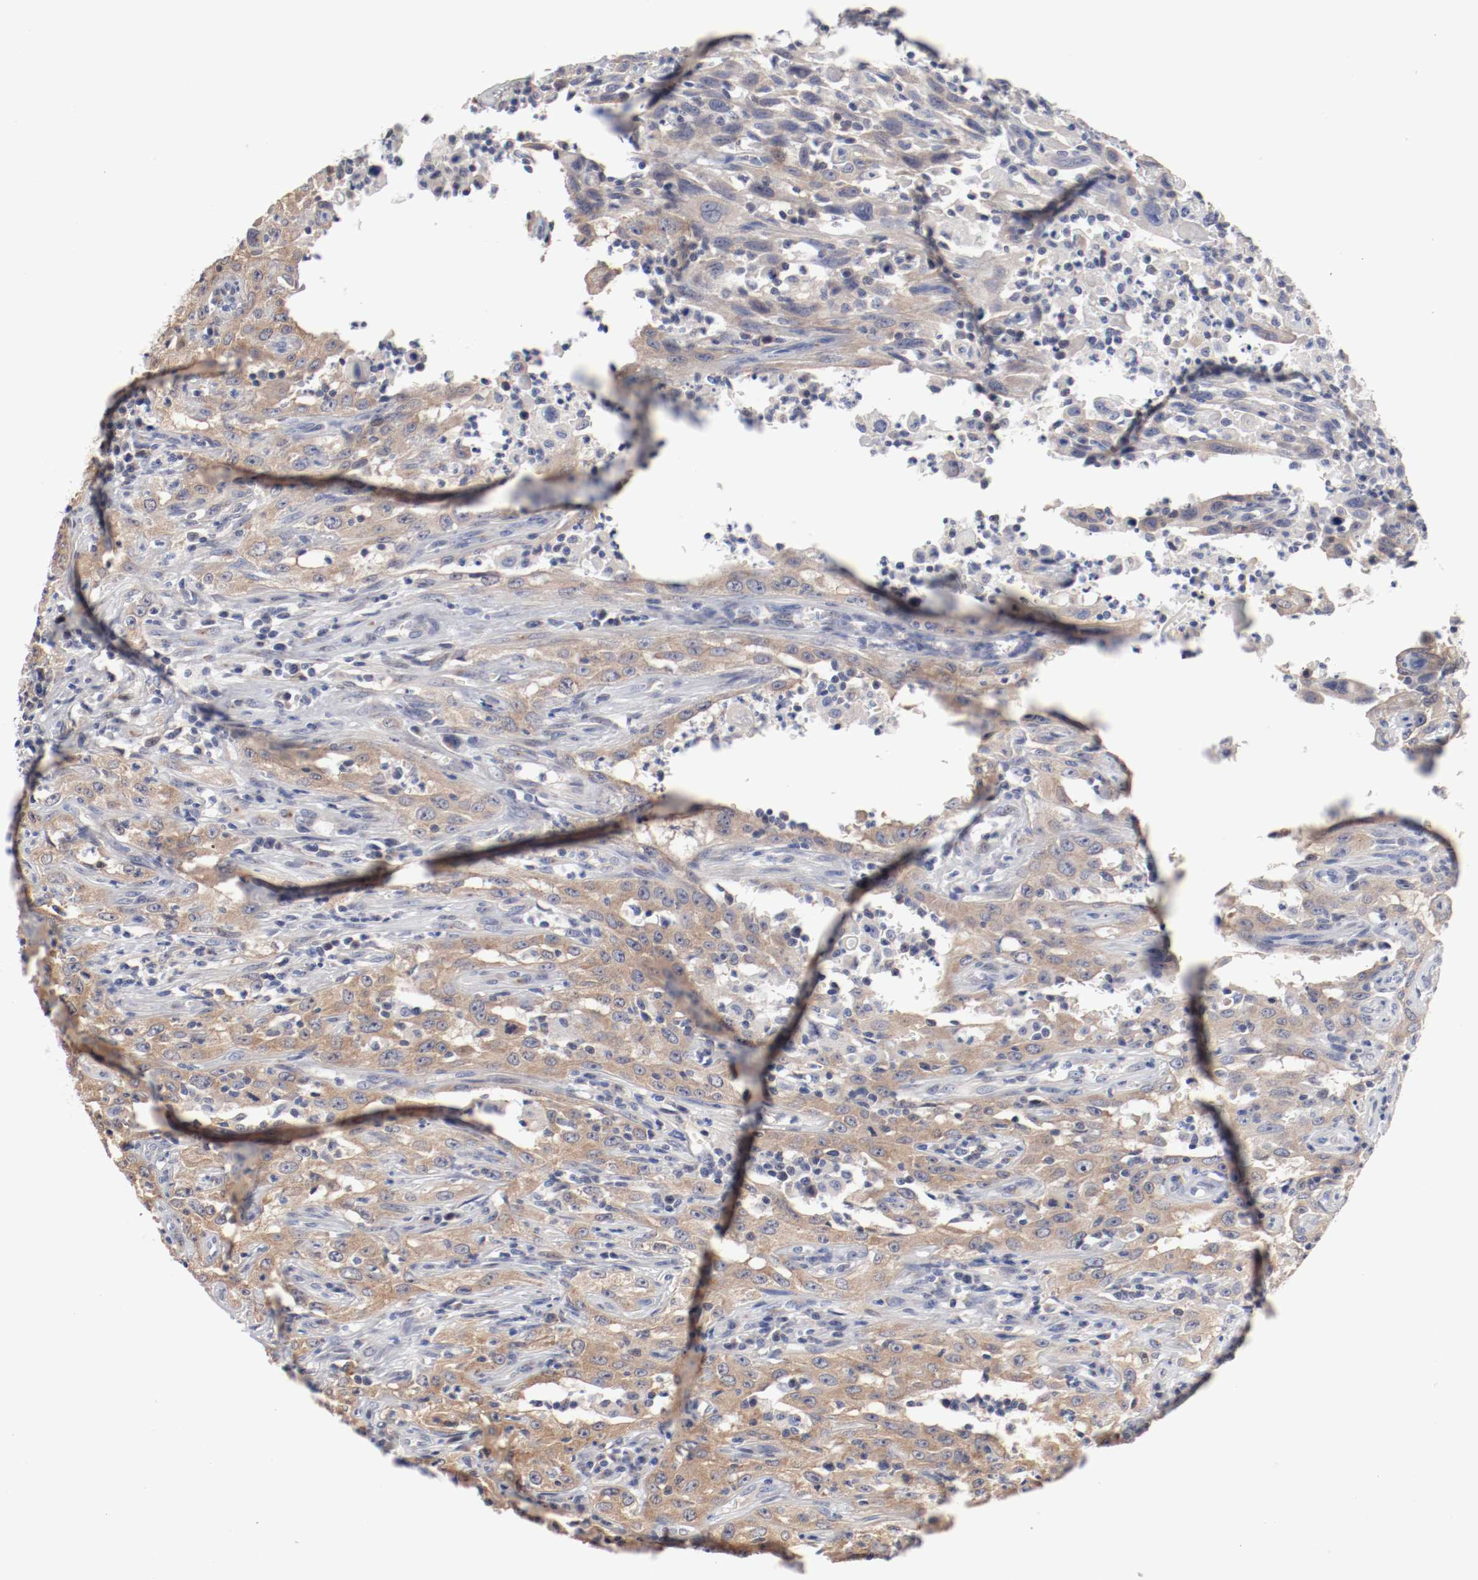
{"staining": {"intensity": "weak", "quantity": ">75%", "location": "cytoplasmic/membranous"}, "tissue": "head and neck cancer", "cell_type": "Tumor cells", "image_type": "cancer", "snomed": [{"axis": "morphology", "description": "Squamous cell carcinoma, NOS"}, {"axis": "topography", "description": "Oral tissue"}, {"axis": "topography", "description": "Head-Neck"}], "caption": "This image displays IHC staining of squamous cell carcinoma (head and neck), with low weak cytoplasmic/membranous staining in approximately >75% of tumor cells.", "gene": "GPR143", "patient": {"sex": "female", "age": 76}}